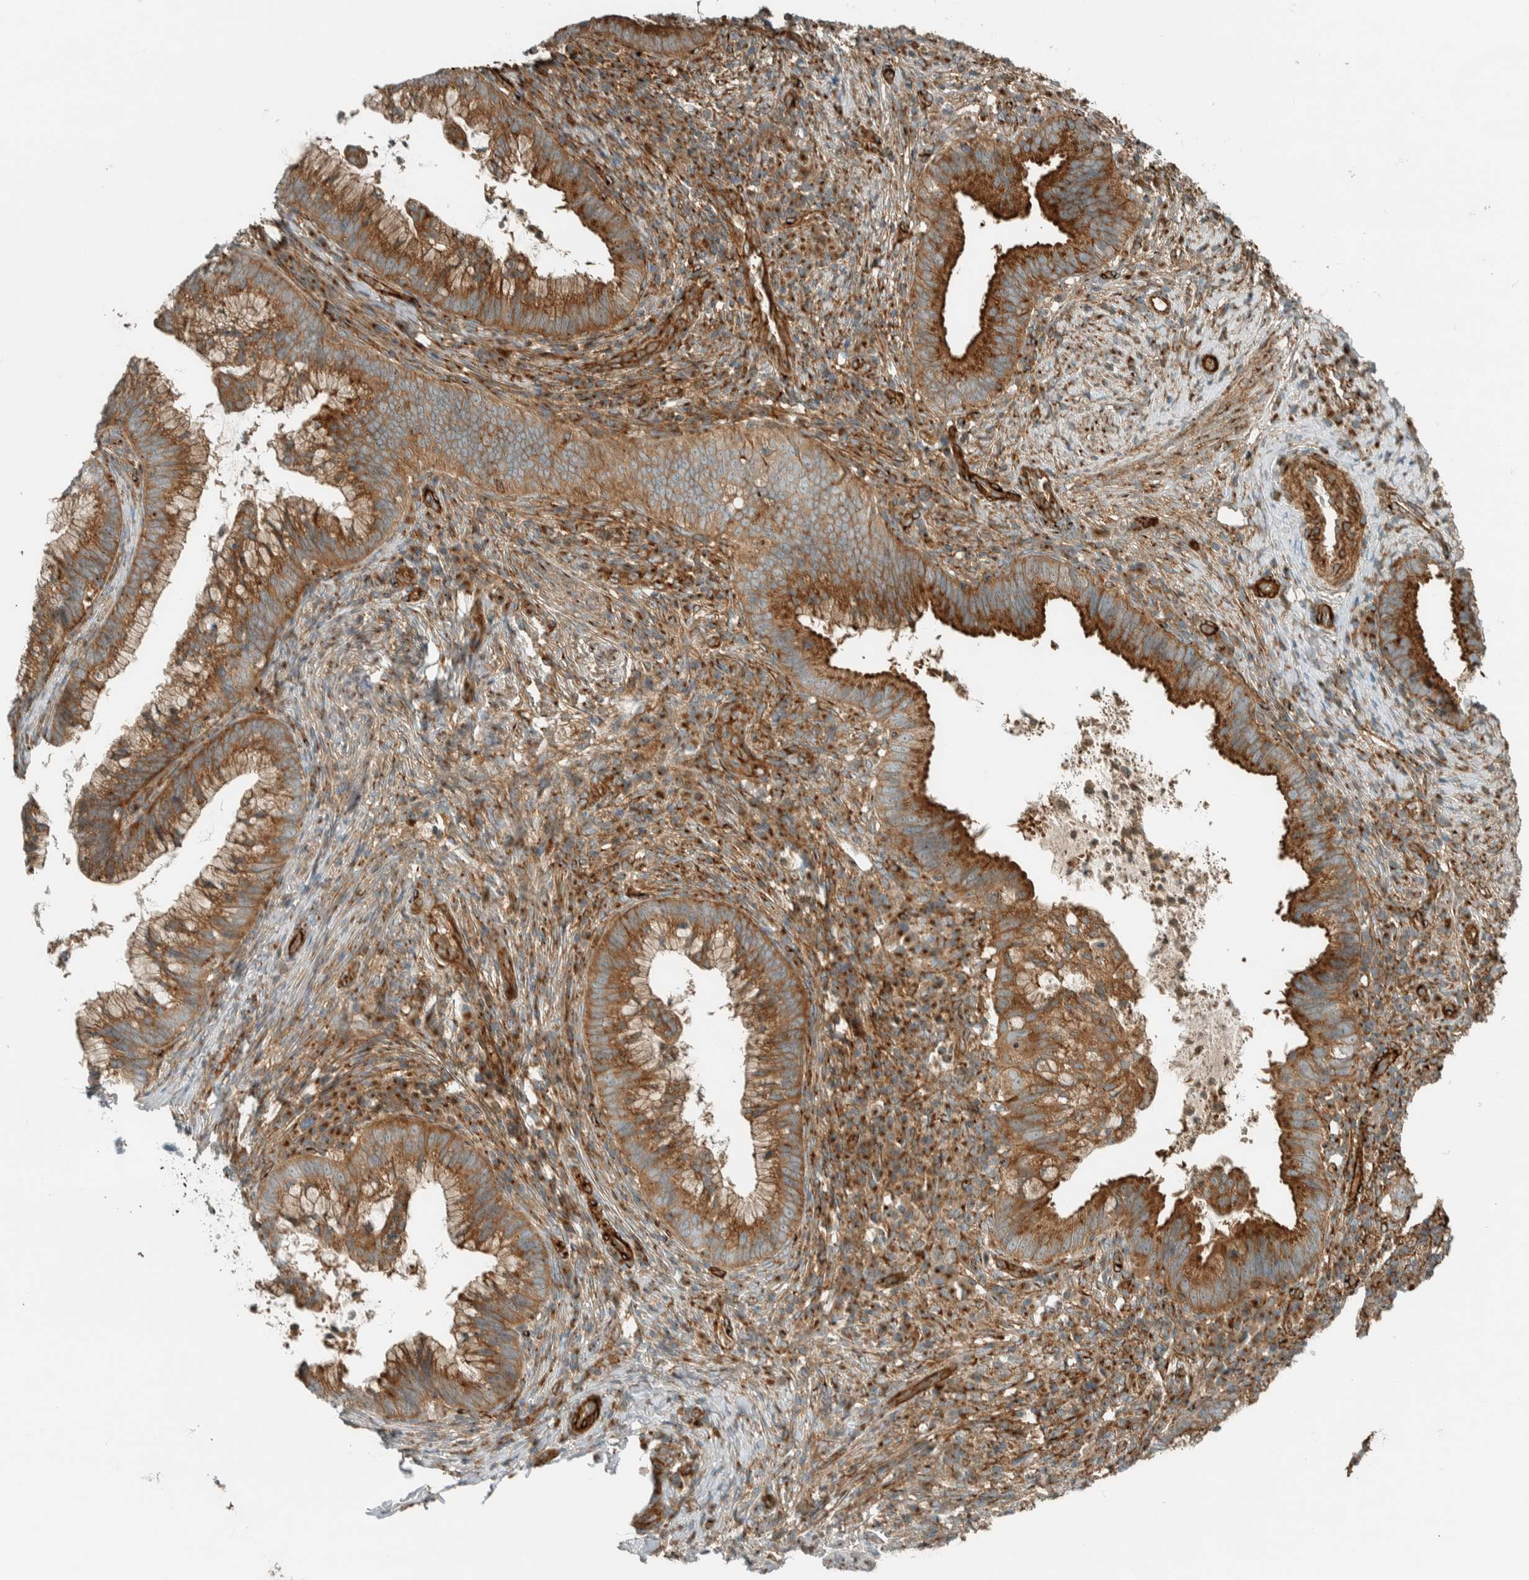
{"staining": {"intensity": "strong", "quantity": ">75%", "location": "cytoplasmic/membranous"}, "tissue": "cervical cancer", "cell_type": "Tumor cells", "image_type": "cancer", "snomed": [{"axis": "morphology", "description": "Adenocarcinoma, NOS"}, {"axis": "topography", "description": "Cervix"}], "caption": "Brown immunohistochemical staining in human cervical cancer (adenocarcinoma) shows strong cytoplasmic/membranous positivity in about >75% of tumor cells.", "gene": "EXOC7", "patient": {"sex": "female", "age": 36}}